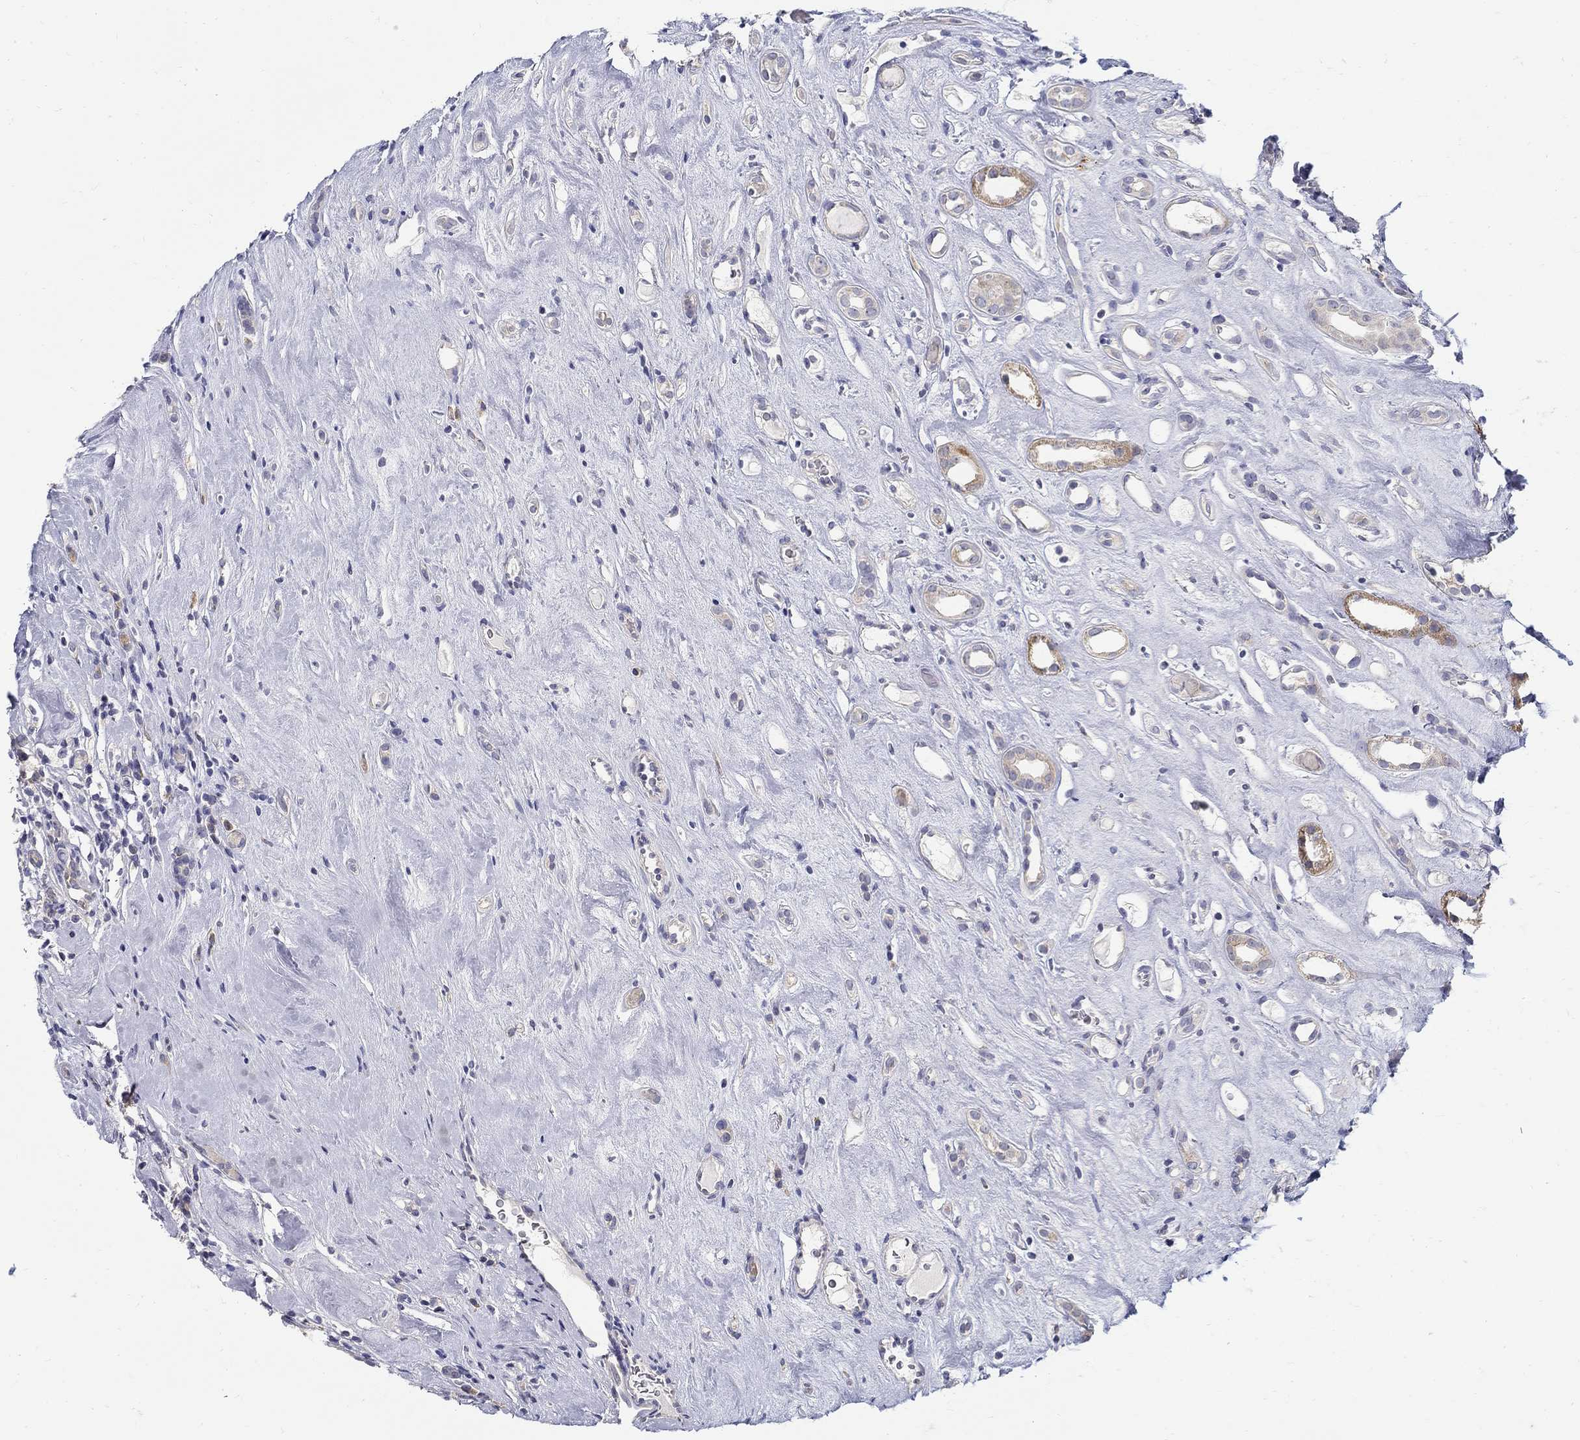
{"staining": {"intensity": "negative", "quantity": "none", "location": "none"}, "tissue": "renal cancer", "cell_type": "Tumor cells", "image_type": "cancer", "snomed": [{"axis": "morphology", "description": "Adenocarcinoma, NOS"}, {"axis": "topography", "description": "Kidney"}], "caption": "Photomicrograph shows no protein positivity in tumor cells of renal cancer tissue.", "gene": "ABCA4", "patient": {"sex": "female", "age": 89}}